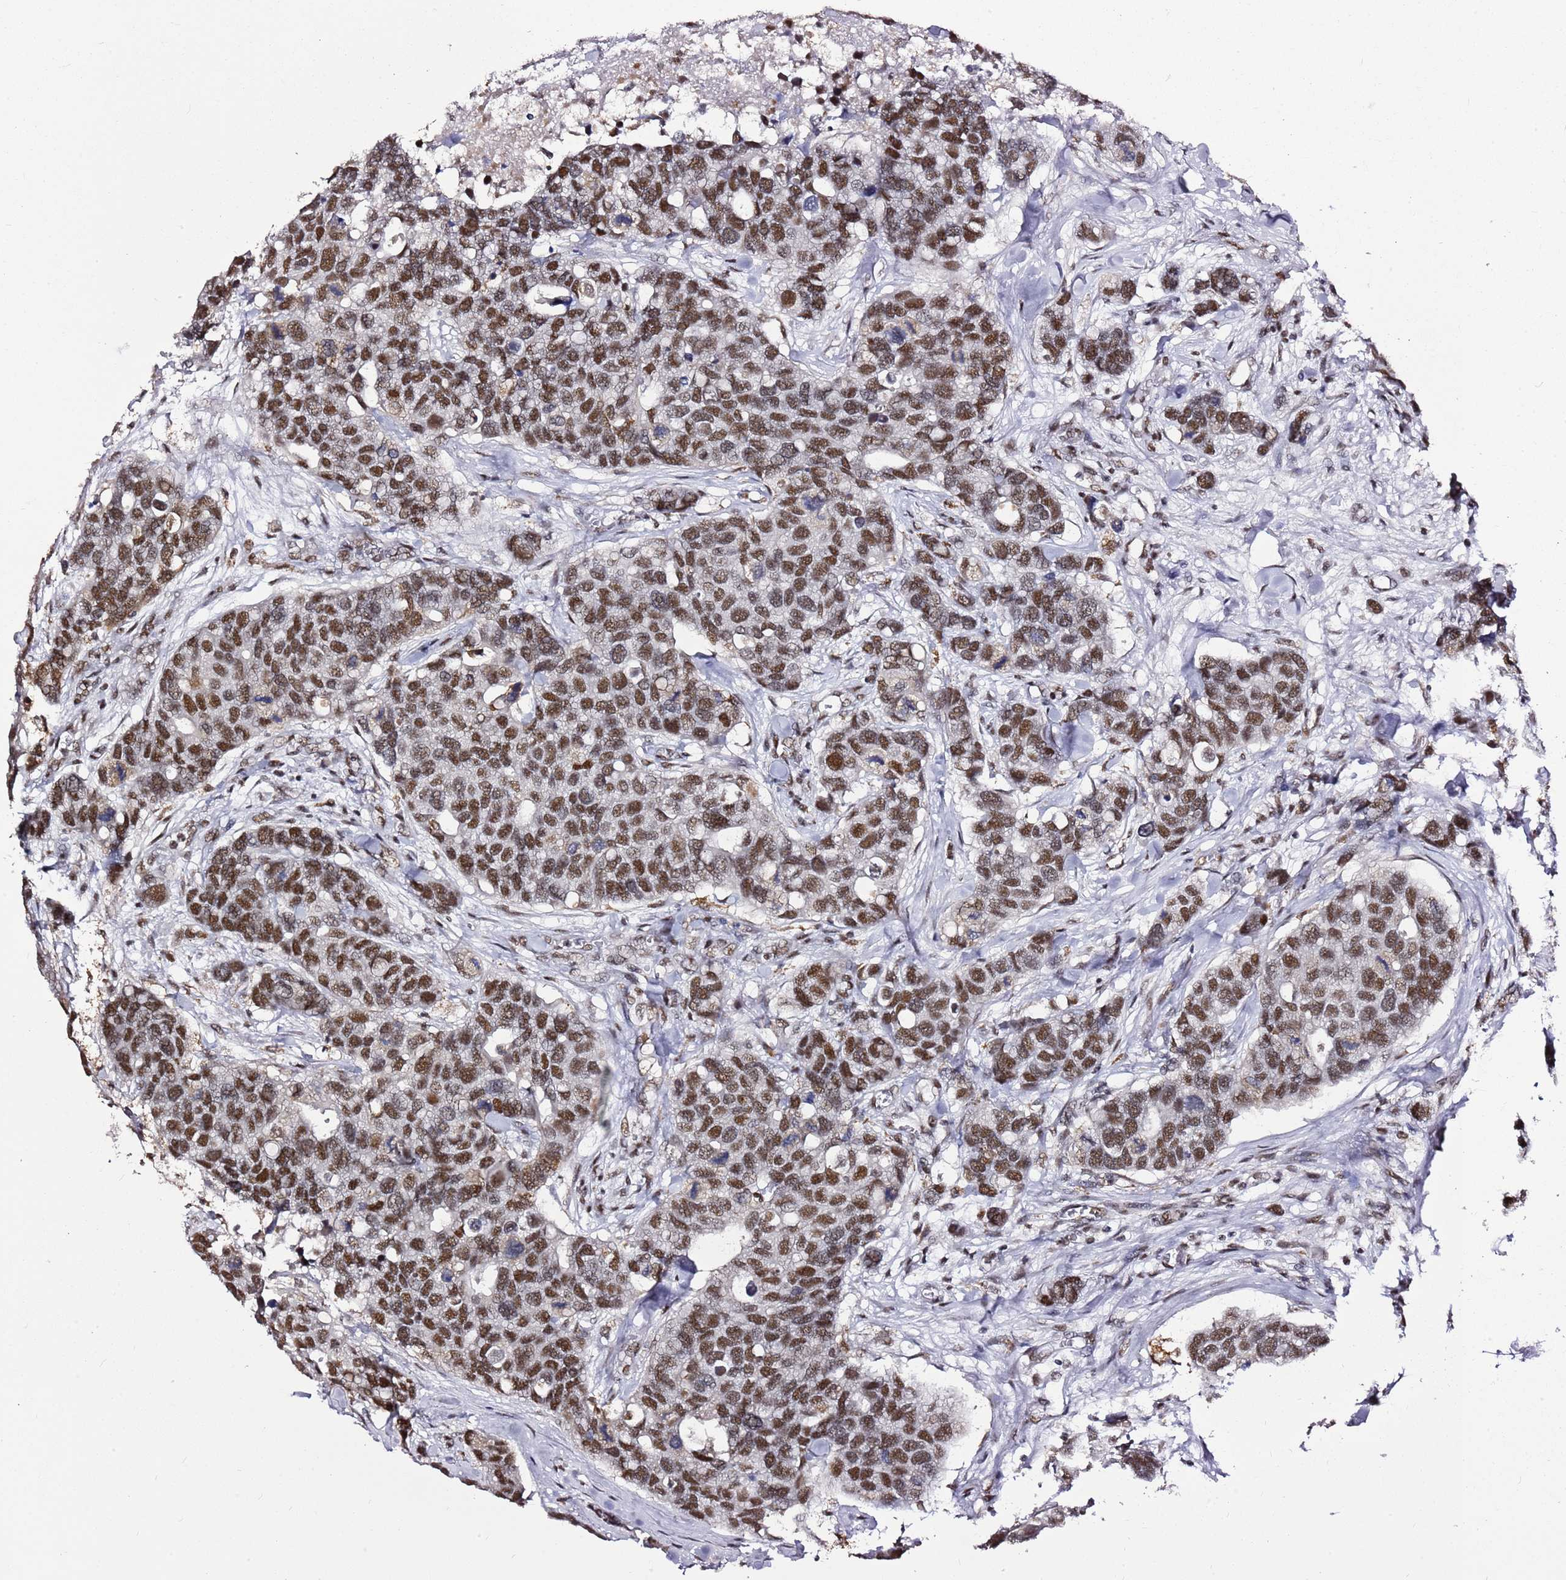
{"staining": {"intensity": "moderate", "quantity": ">75%", "location": "nuclear"}, "tissue": "breast cancer", "cell_type": "Tumor cells", "image_type": "cancer", "snomed": [{"axis": "morphology", "description": "Duct carcinoma"}, {"axis": "topography", "description": "Breast"}], "caption": "IHC image of neoplastic tissue: breast invasive ductal carcinoma stained using immunohistochemistry shows medium levels of moderate protein expression localized specifically in the nuclear of tumor cells, appearing as a nuclear brown color.", "gene": "AKAP8L", "patient": {"sex": "female", "age": 83}}